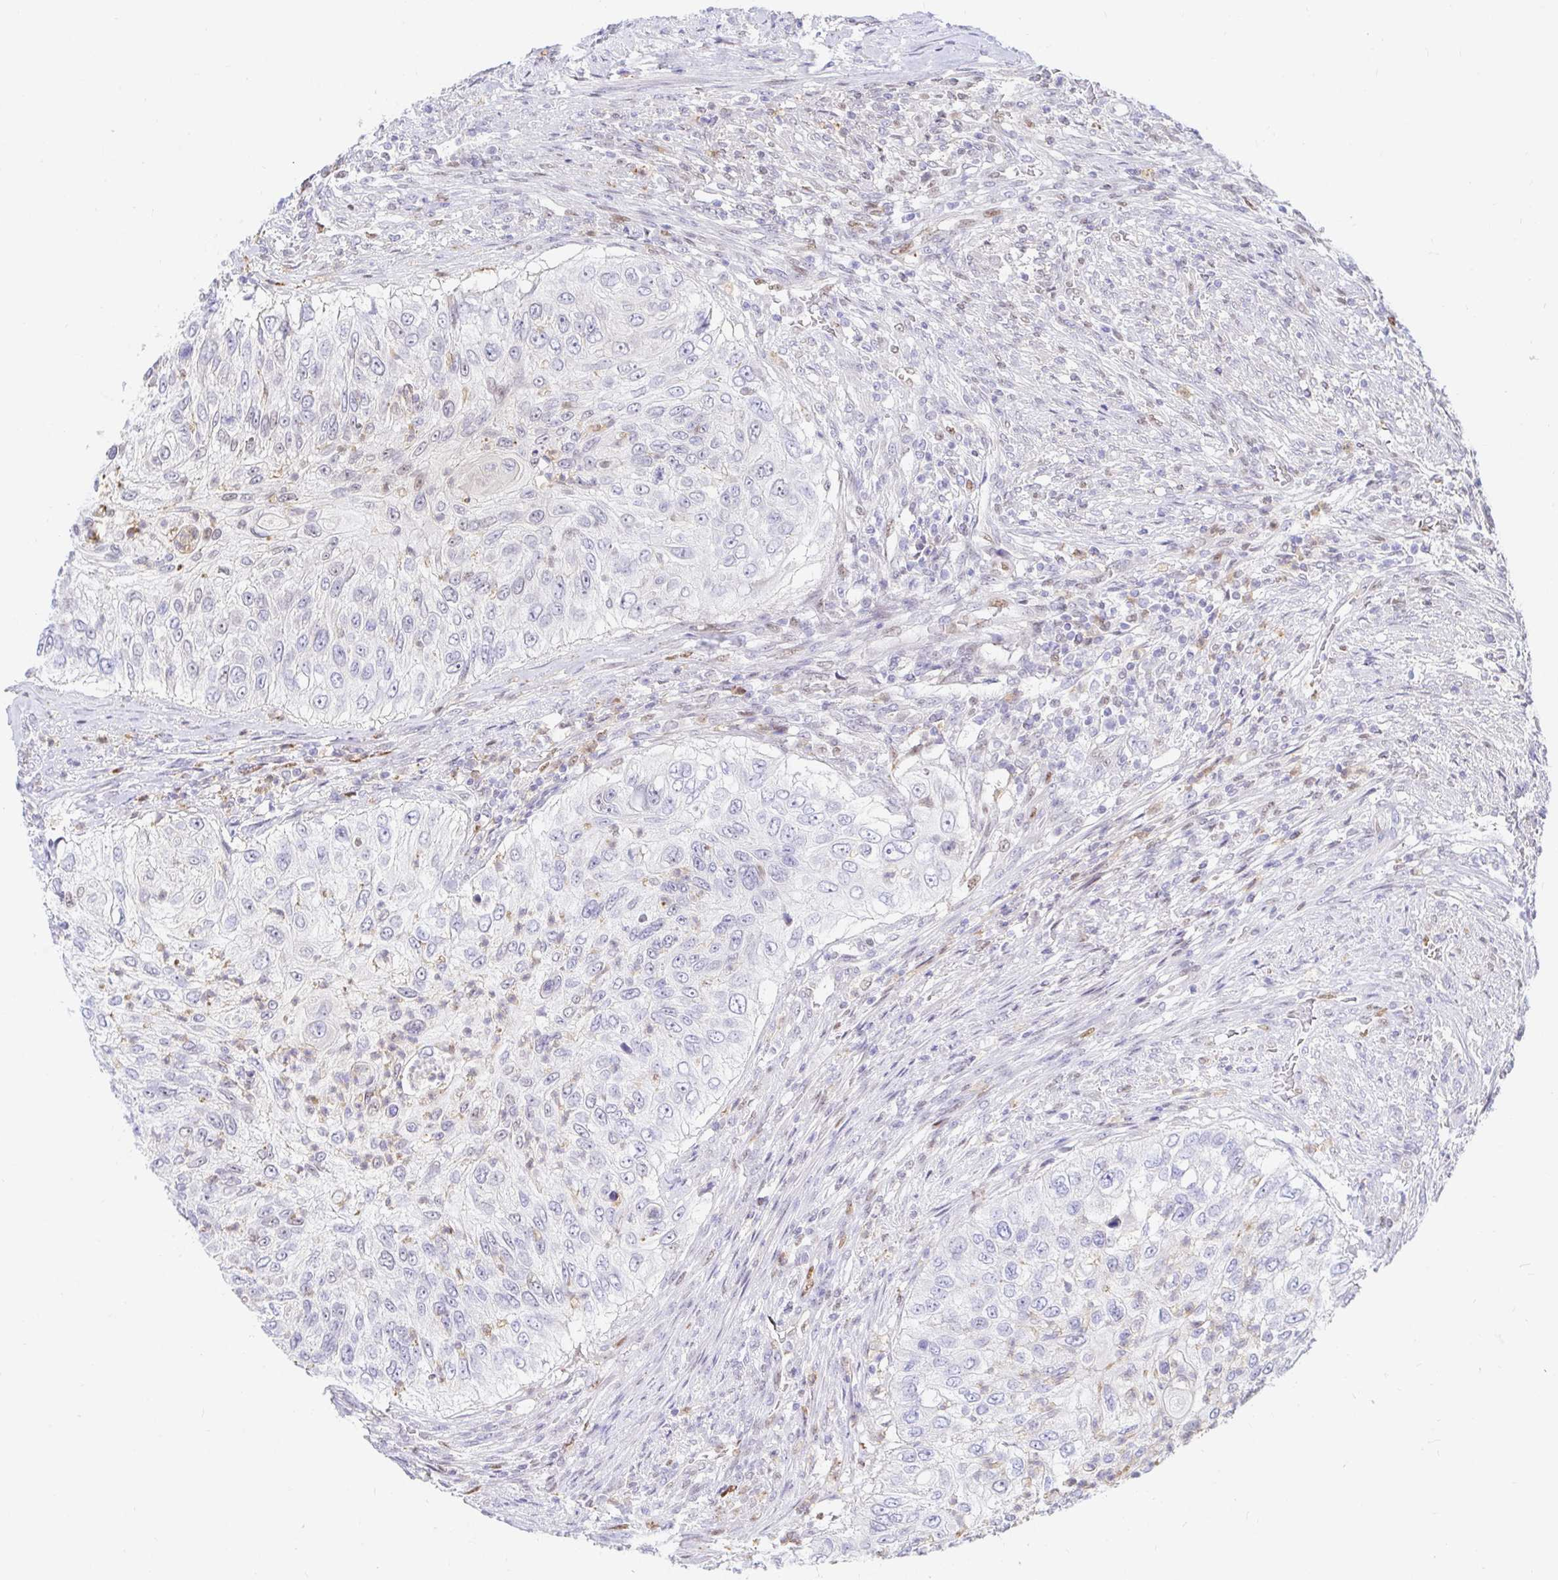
{"staining": {"intensity": "negative", "quantity": "none", "location": "none"}, "tissue": "urothelial cancer", "cell_type": "Tumor cells", "image_type": "cancer", "snomed": [{"axis": "morphology", "description": "Urothelial carcinoma, High grade"}, {"axis": "topography", "description": "Urinary bladder"}], "caption": "DAB (3,3'-diaminobenzidine) immunohistochemical staining of urothelial cancer demonstrates no significant expression in tumor cells. The staining was performed using DAB to visualize the protein expression in brown, while the nuclei were stained in blue with hematoxylin (Magnification: 20x).", "gene": "HINFP", "patient": {"sex": "female", "age": 60}}